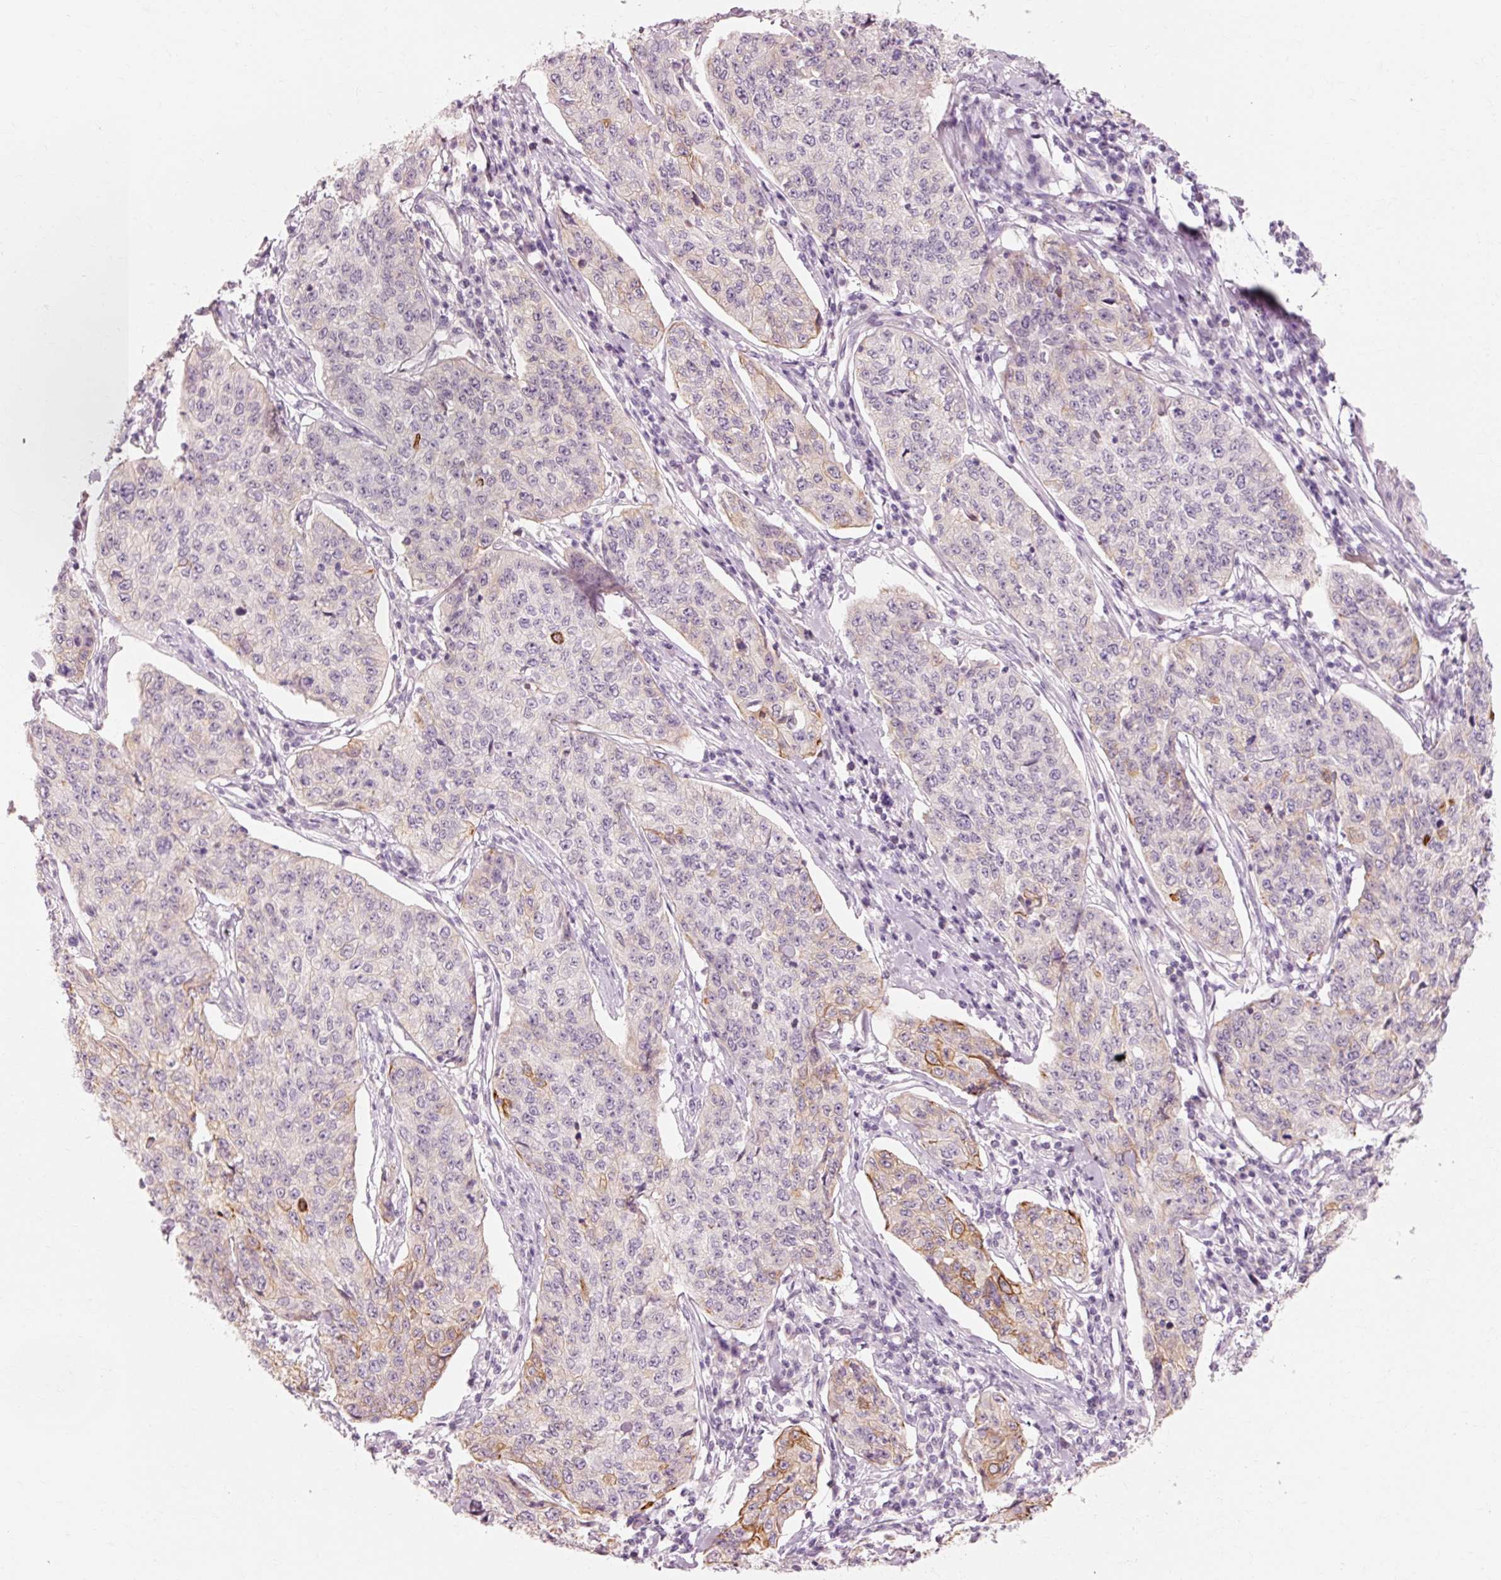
{"staining": {"intensity": "strong", "quantity": "<25%", "location": "cytoplasmic/membranous"}, "tissue": "cervical cancer", "cell_type": "Tumor cells", "image_type": "cancer", "snomed": [{"axis": "morphology", "description": "Squamous cell carcinoma, NOS"}, {"axis": "topography", "description": "Cervix"}], "caption": "Immunohistochemical staining of cervical cancer (squamous cell carcinoma) demonstrates medium levels of strong cytoplasmic/membranous staining in approximately <25% of tumor cells.", "gene": "TRIM73", "patient": {"sex": "female", "age": 35}}